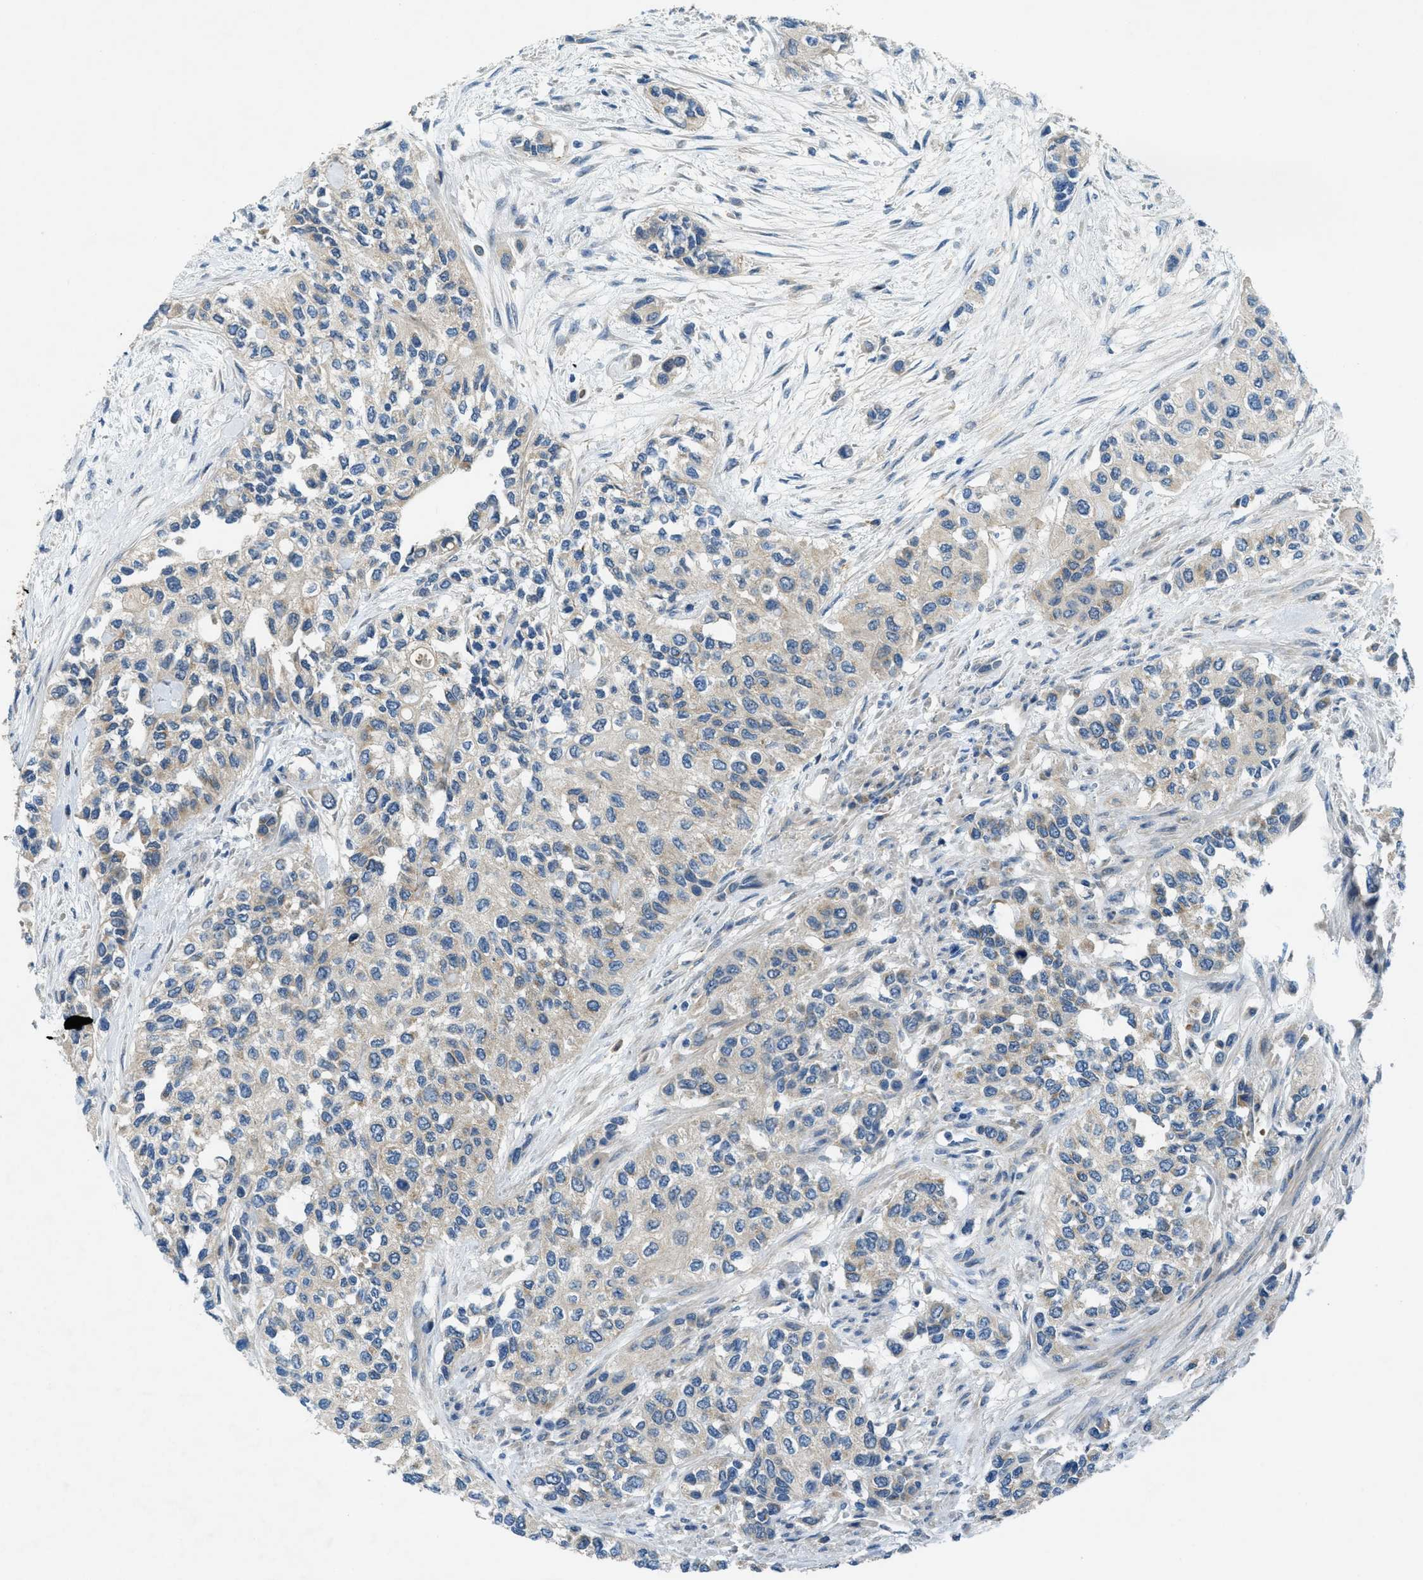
{"staining": {"intensity": "weak", "quantity": "<25%", "location": "cytoplasmic/membranous"}, "tissue": "urothelial cancer", "cell_type": "Tumor cells", "image_type": "cancer", "snomed": [{"axis": "morphology", "description": "Urothelial carcinoma, High grade"}, {"axis": "topography", "description": "Urinary bladder"}], "caption": "Immunohistochemistry (IHC) of urothelial cancer demonstrates no expression in tumor cells. (IHC, brightfield microscopy, high magnification).", "gene": "SNX14", "patient": {"sex": "female", "age": 56}}